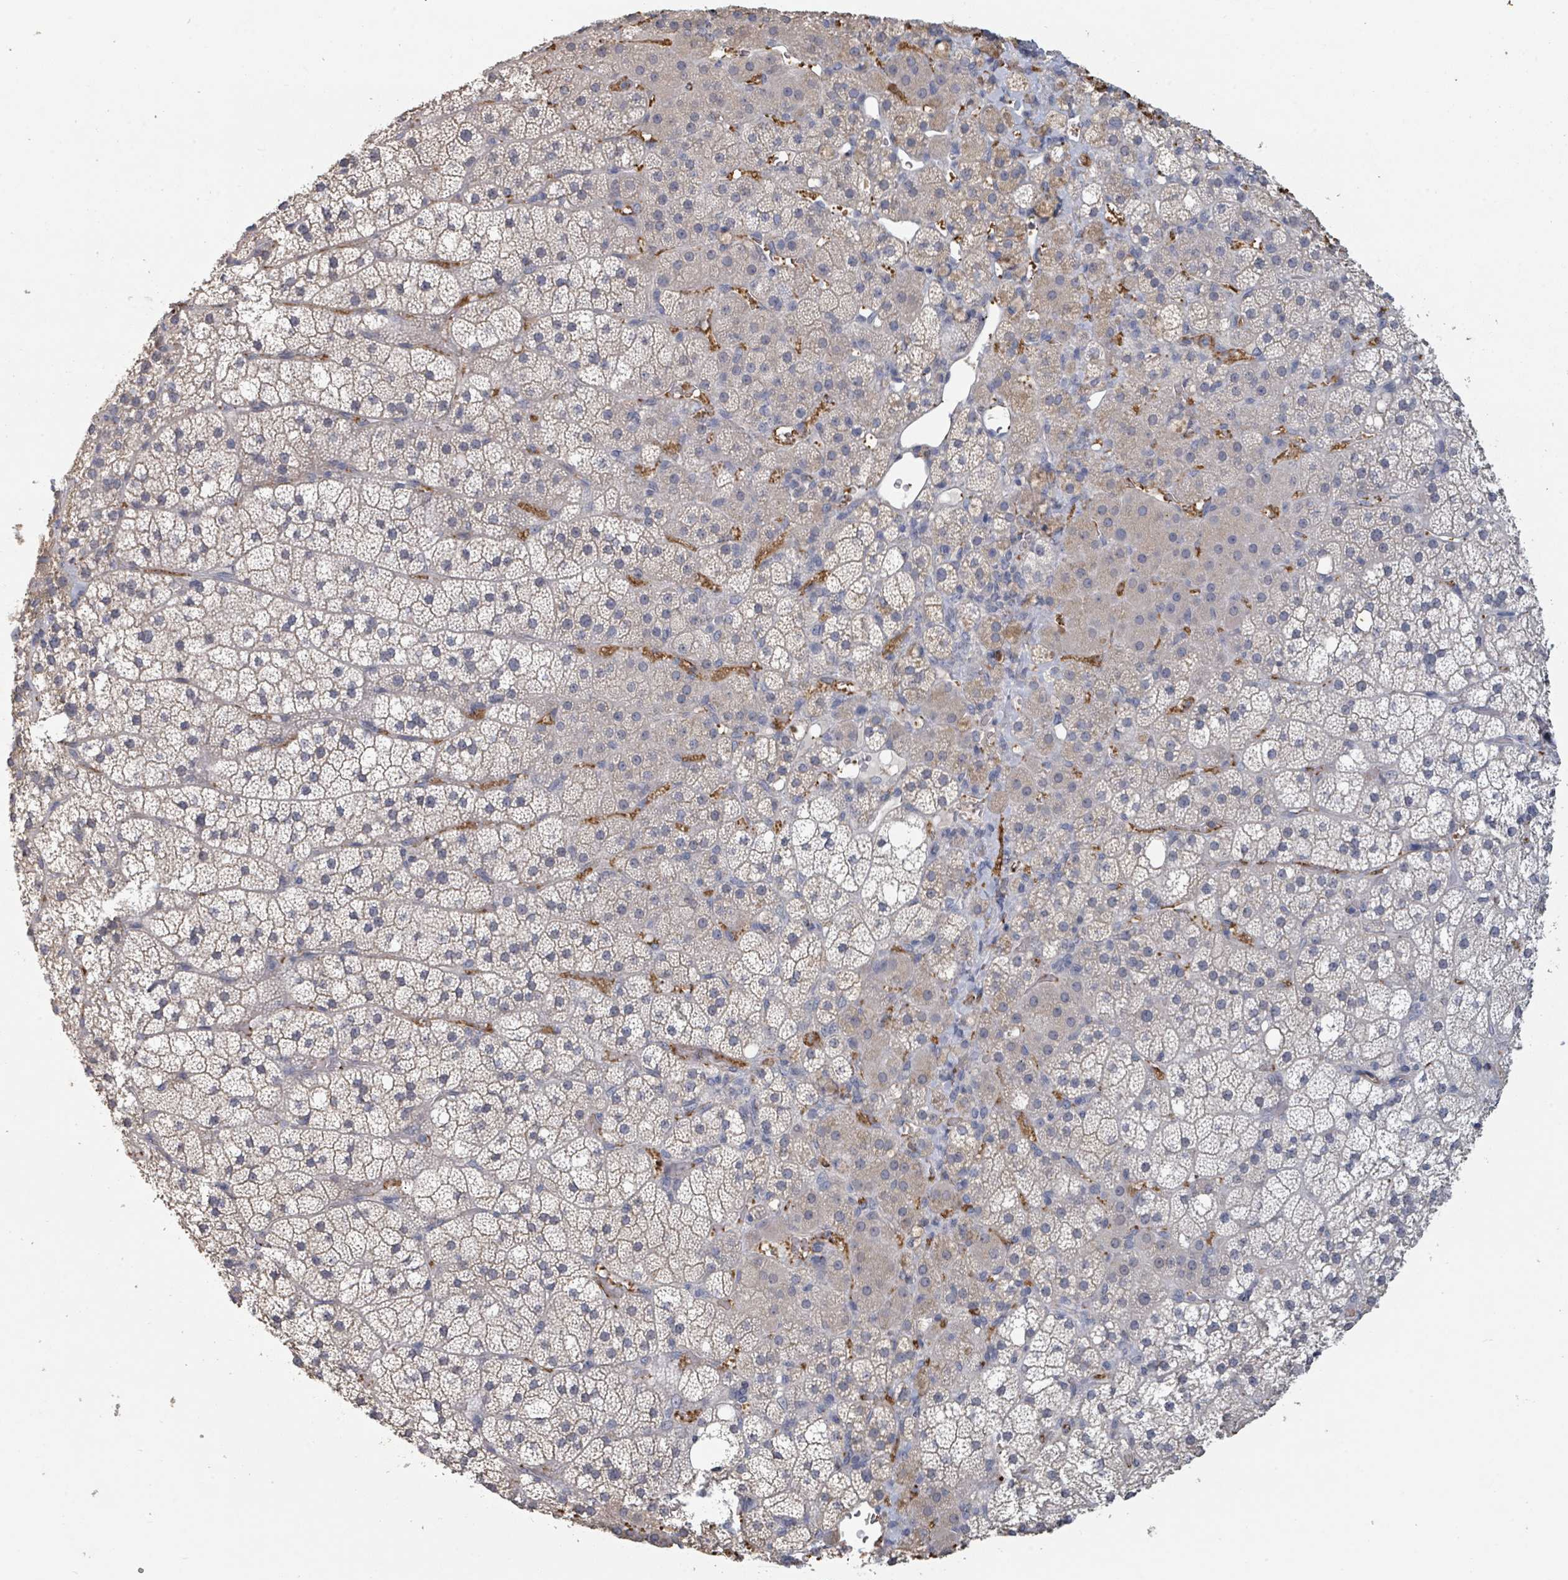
{"staining": {"intensity": "weak", "quantity": "<25%", "location": "cytoplasmic/membranous"}, "tissue": "adrenal gland", "cell_type": "Glandular cells", "image_type": "normal", "snomed": [{"axis": "morphology", "description": "Normal tissue, NOS"}, {"axis": "topography", "description": "Adrenal gland"}], "caption": "High magnification brightfield microscopy of benign adrenal gland stained with DAB (brown) and counterstained with hematoxylin (blue): glandular cells show no significant expression. Nuclei are stained in blue.", "gene": "PLAUR", "patient": {"sex": "male", "age": 53}}